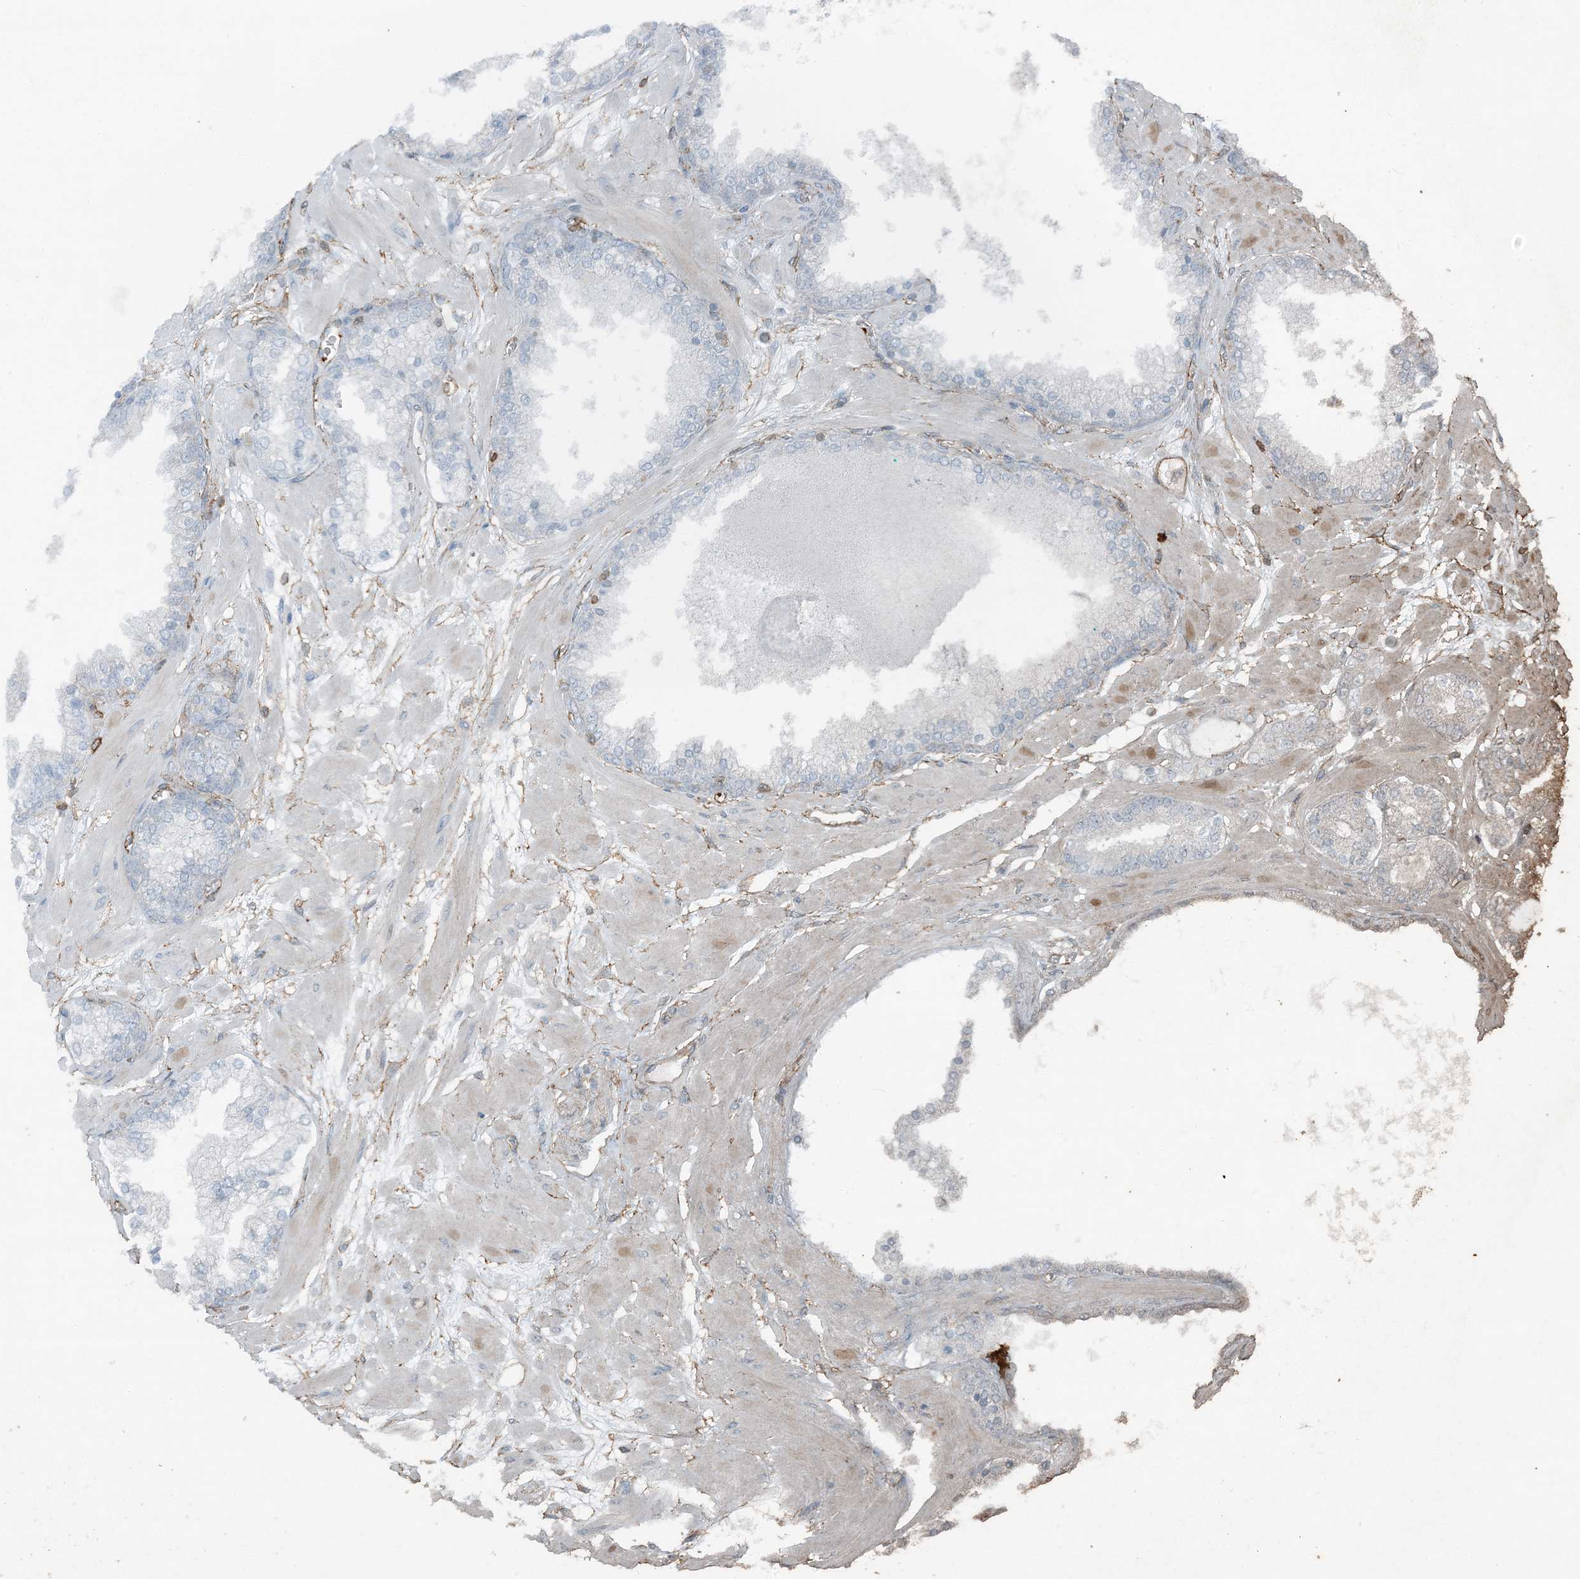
{"staining": {"intensity": "negative", "quantity": "none", "location": "none"}, "tissue": "prostate cancer", "cell_type": "Tumor cells", "image_type": "cancer", "snomed": [{"axis": "morphology", "description": "Adenocarcinoma, Low grade"}, {"axis": "topography", "description": "Prostate"}], "caption": "DAB immunohistochemical staining of prostate cancer reveals no significant positivity in tumor cells.", "gene": "APOBEC3C", "patient": {"sex": "male", "age": 63}}